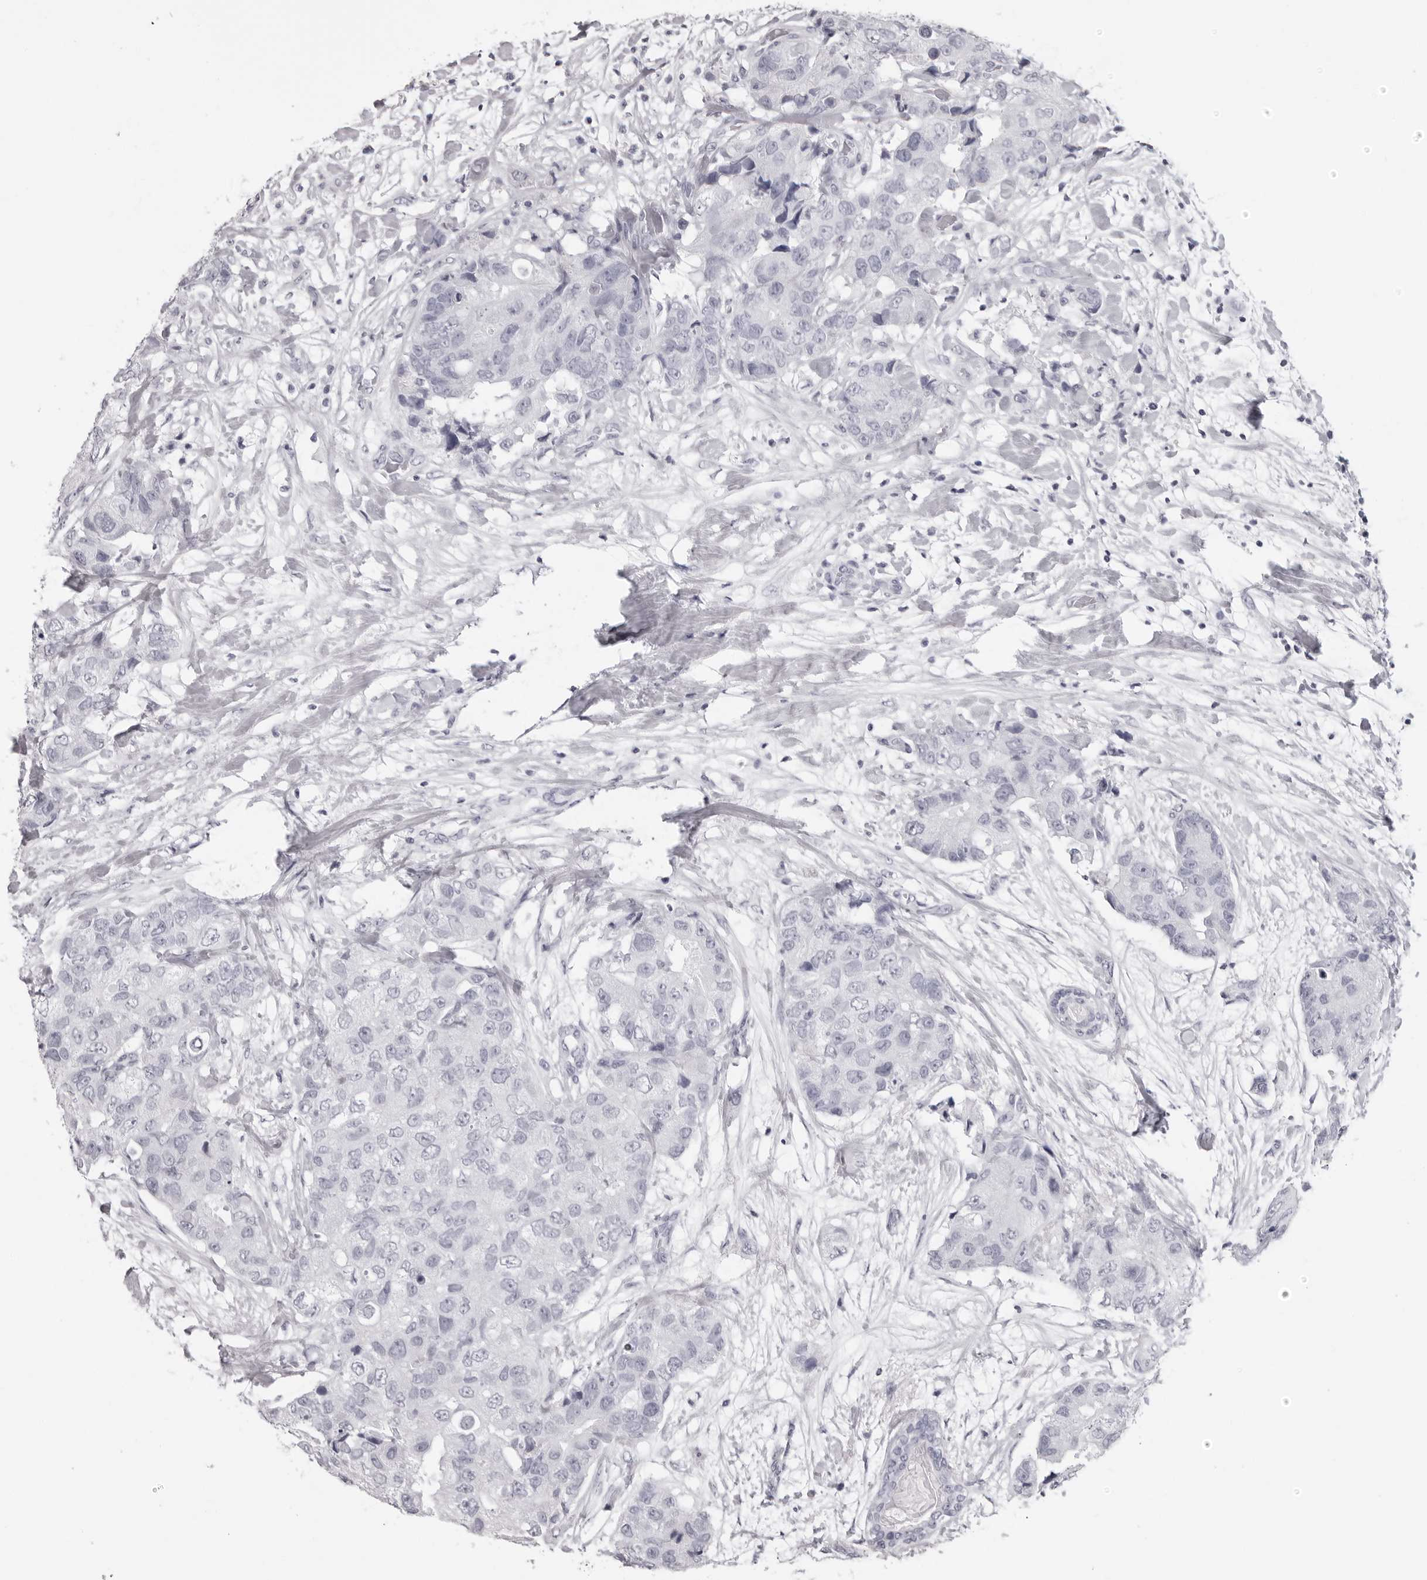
{"staining": {"intensity": "negative", "quantity": "none", "location": "none"}, "tissue": "breast cancer", "cell_type": "Tumor cells", "image_type": "cancer", "snomed": [{"axis": "morphology", "description": "Duct carcinoma"}, {"axis": "topography", "description": "Breast"}], "caption": "Immunohistochemical staining of human infiltrating ductal carcinoma (breast) displays no significant positivity in tumor cells.", "gene": "DNALI1", "patient": {"sex": "female", "age": 62}}